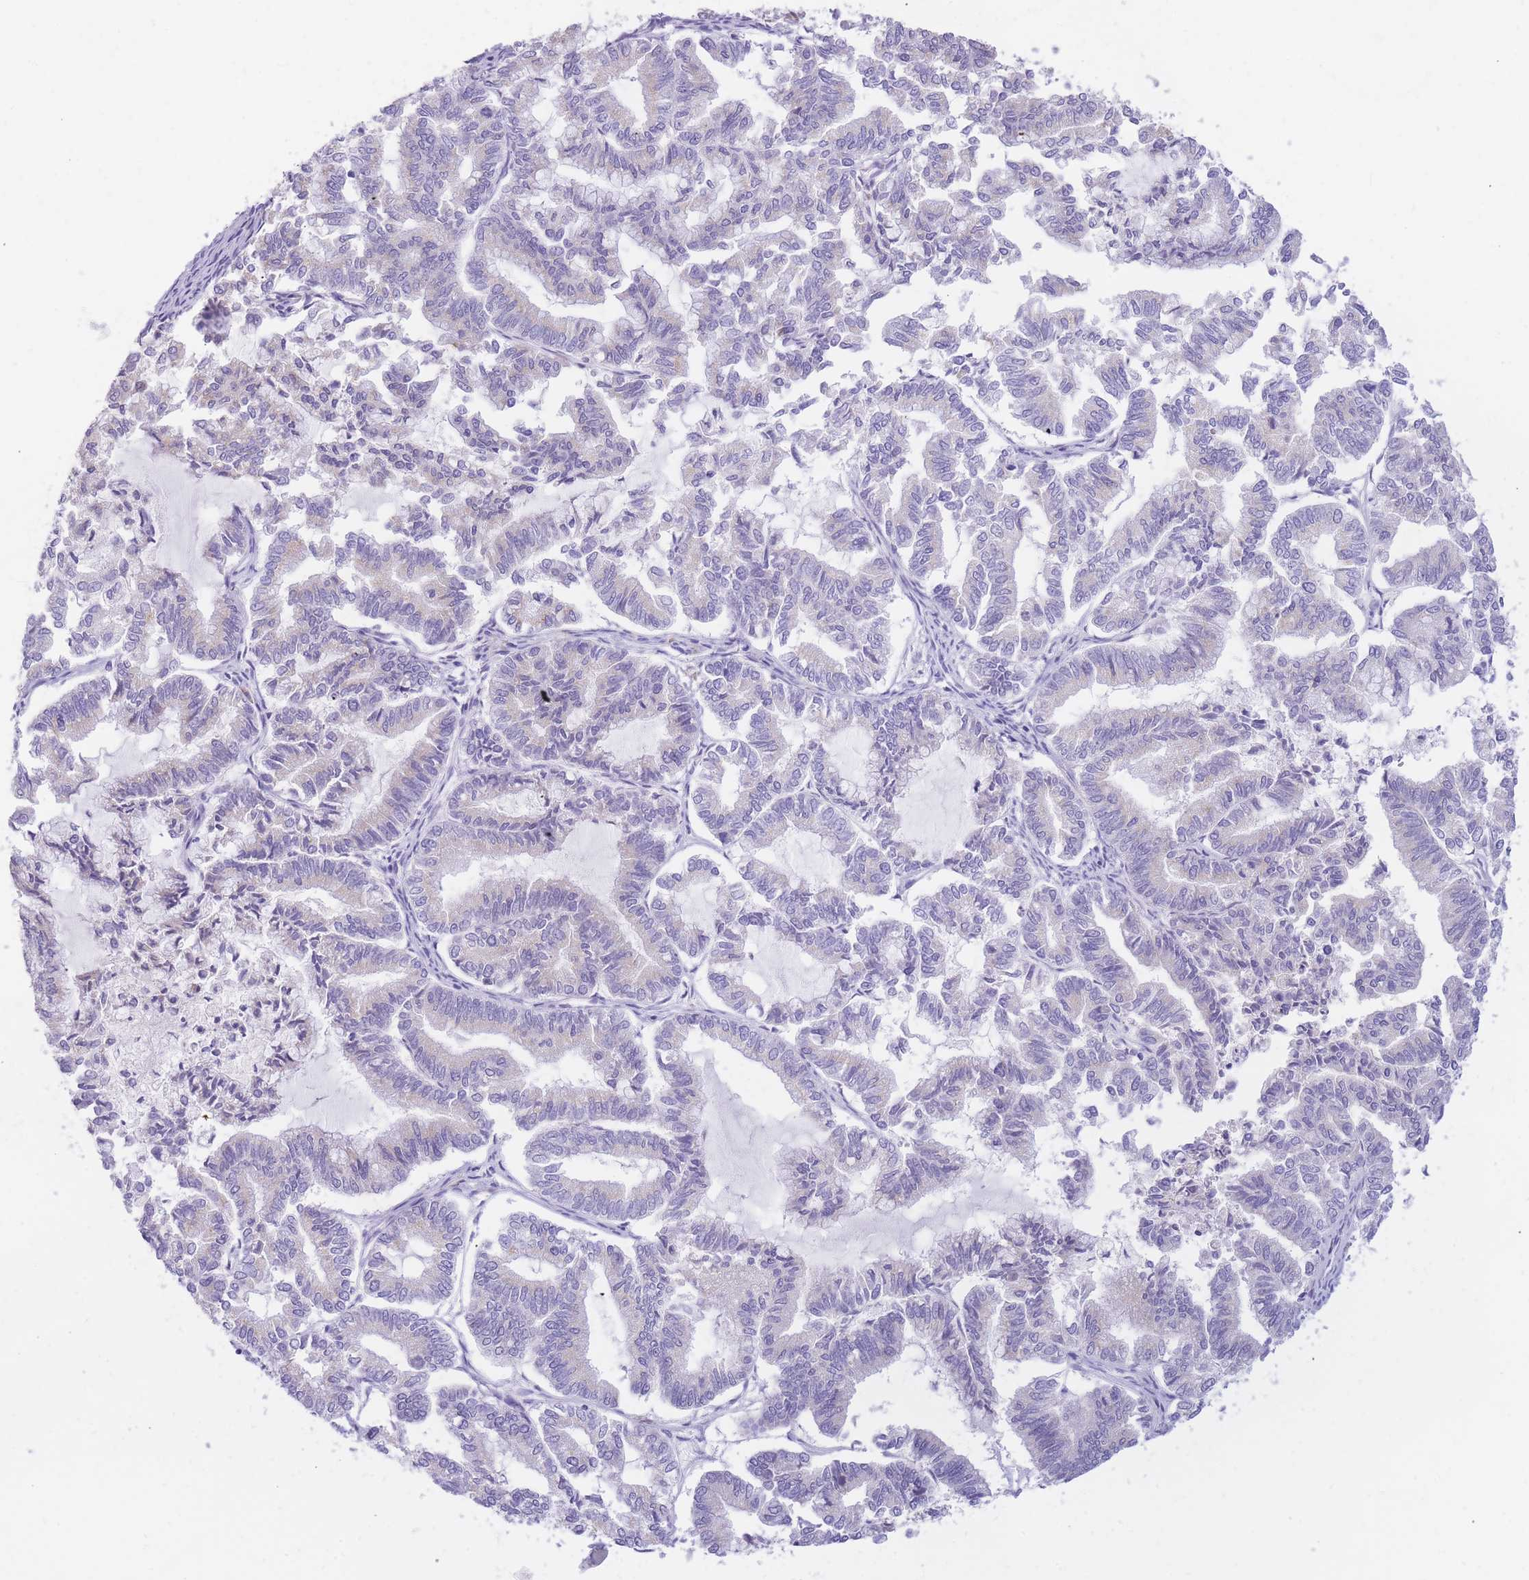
{"staining": {"intensity": "negative", "quantity": "none", "location": "none"}, "tissue": "endometrial cancer", "cell_type": "Tumor cells", "image_type": "cancer", "snomed": [{"axis": "morphology", "description": "Adenocarcinoma, NOS"}, {"axis": "topography", "description": "Endometrium"}], "caption": "IHC image of endometrial cancer (adenocarcinoma) stained for a protein (brown), which reveals no positivity in tumor cells. (DAB IHC visualized using brightfield microscopy, high magnification).", "gene": "SSUH2", "patient": {"sex": "female", "age": 79}}